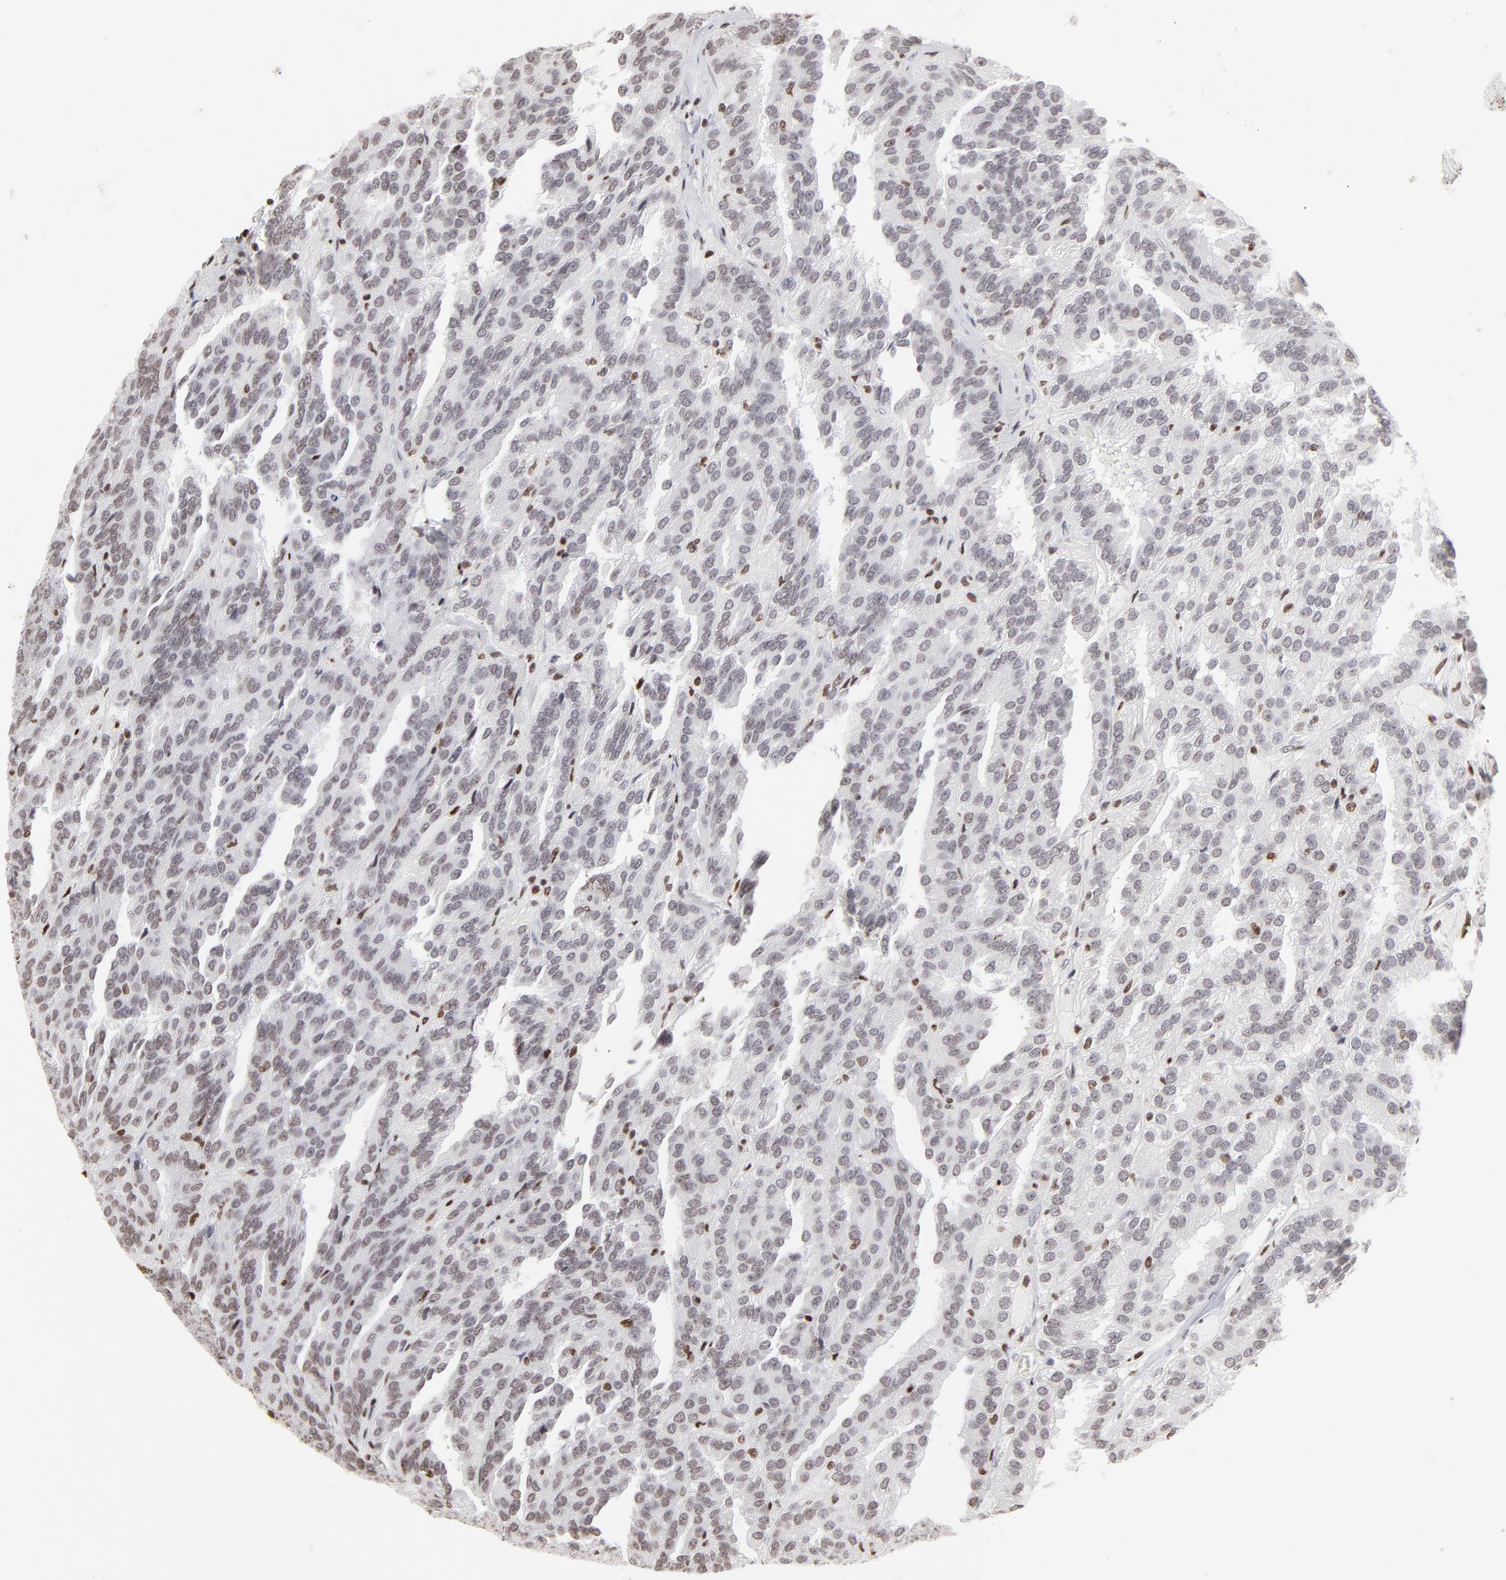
{"staining": {"intensity": "negative", "quantity": "none", "location": "none"}, "tissue": "renal cancer", "cell_type": "Tumor cells", "image_type": "cancer", "snomed": [{"axis": "morphology", "description": "Adenocarcinoma, NOS"}, {"axis": "topography", "description": "Kidney"}], "caption": "Micrograph shows no significant protein expression in tumor cells of renal cancer (adenocarcinoma).", "gene": "PARP1", "patient": {"sex": "male", "age": 46}}